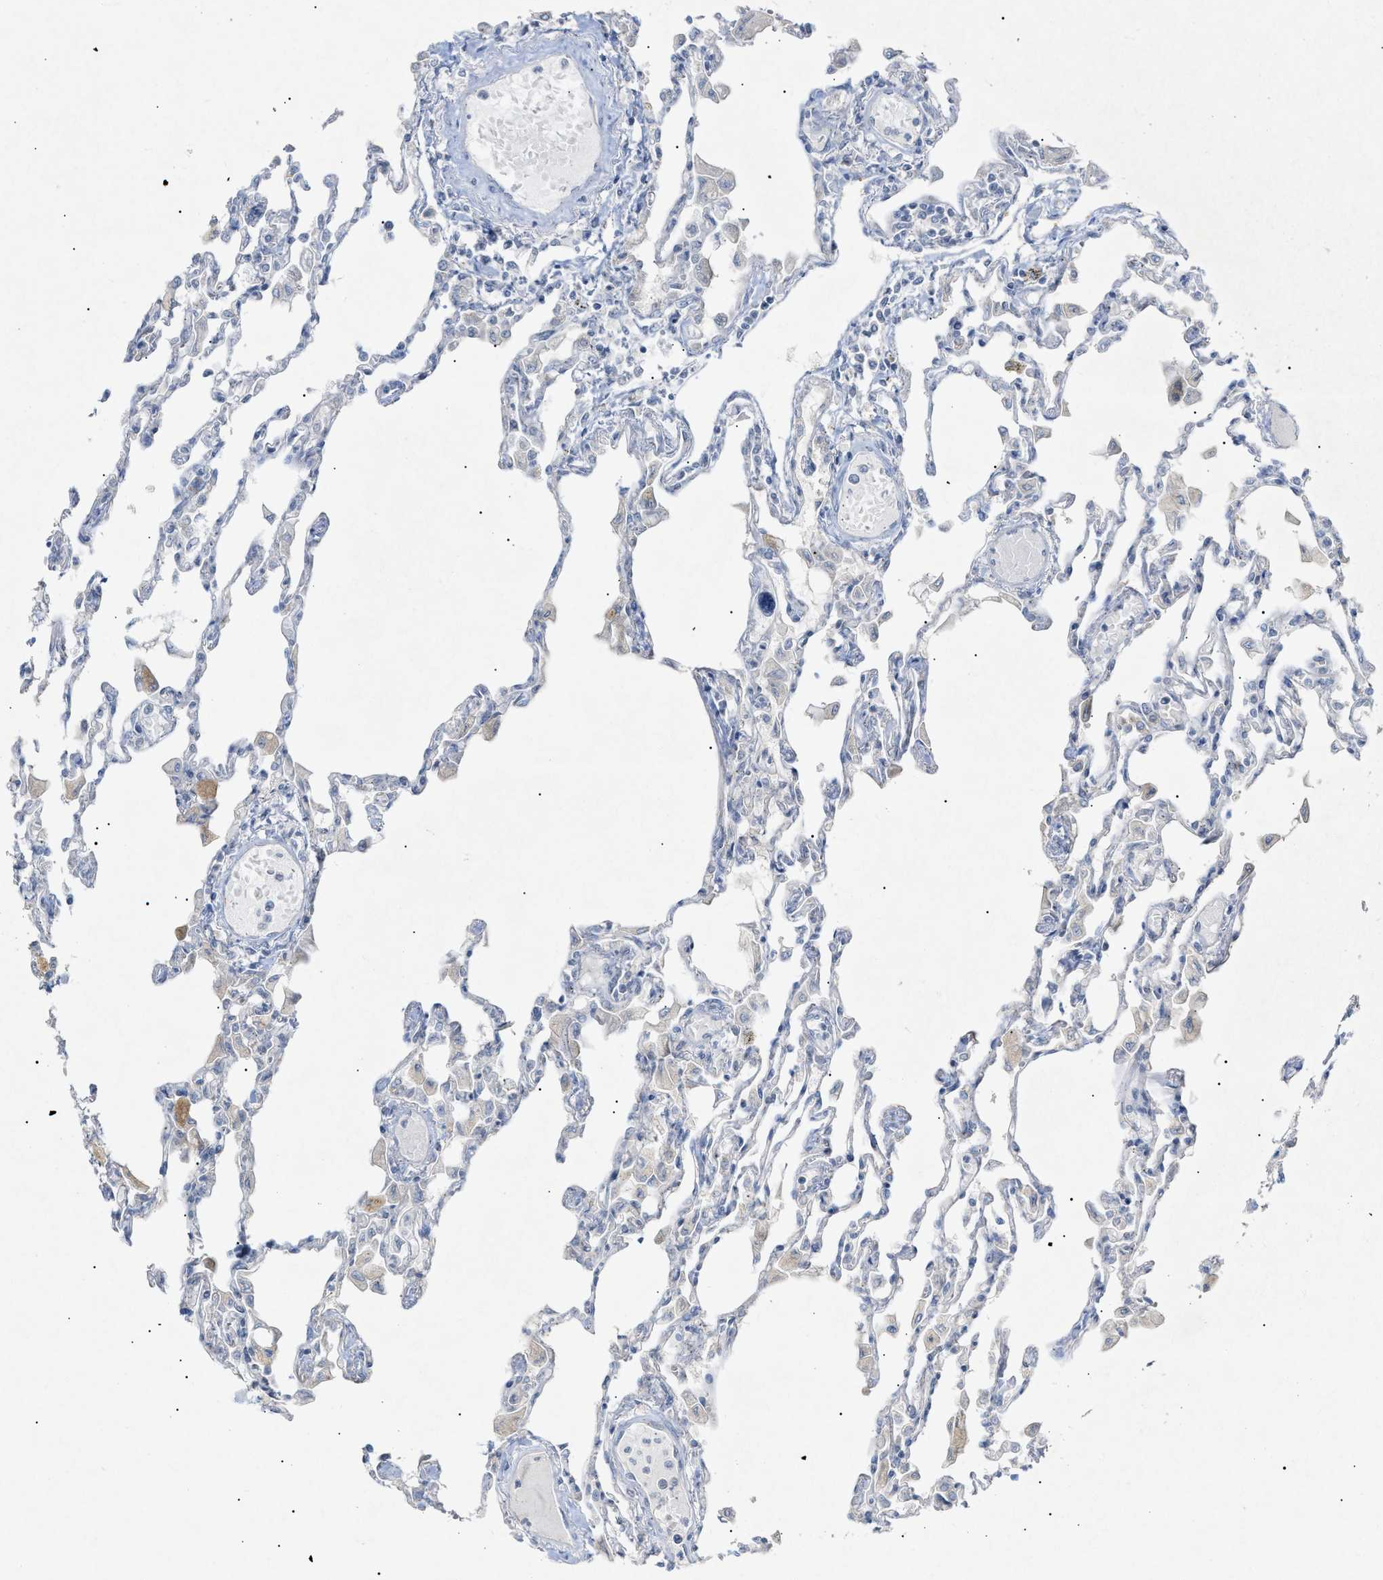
{"staining": {"intensity": "negative", "quantity": "none", "location": "none"}, "tissue": "lung", "cell_type": "Alveolar cells", "image_type": "normal", "snomed": [{"axis": "morphology", "description": "Normal tissue, NOS"}, {"axis": "topography", "description": "Bronchus"}, {"axis": "topography", "description": "Lung"}], "caption": "The micrograph exhibits no significant expression in alveolar cells of lung. The staining is performed using DAB brown chromogen with nuclei counter-stained in using hematoxylin.", "gene": "SLC25A31", "patient": {"sex": "female", "age": 49}}